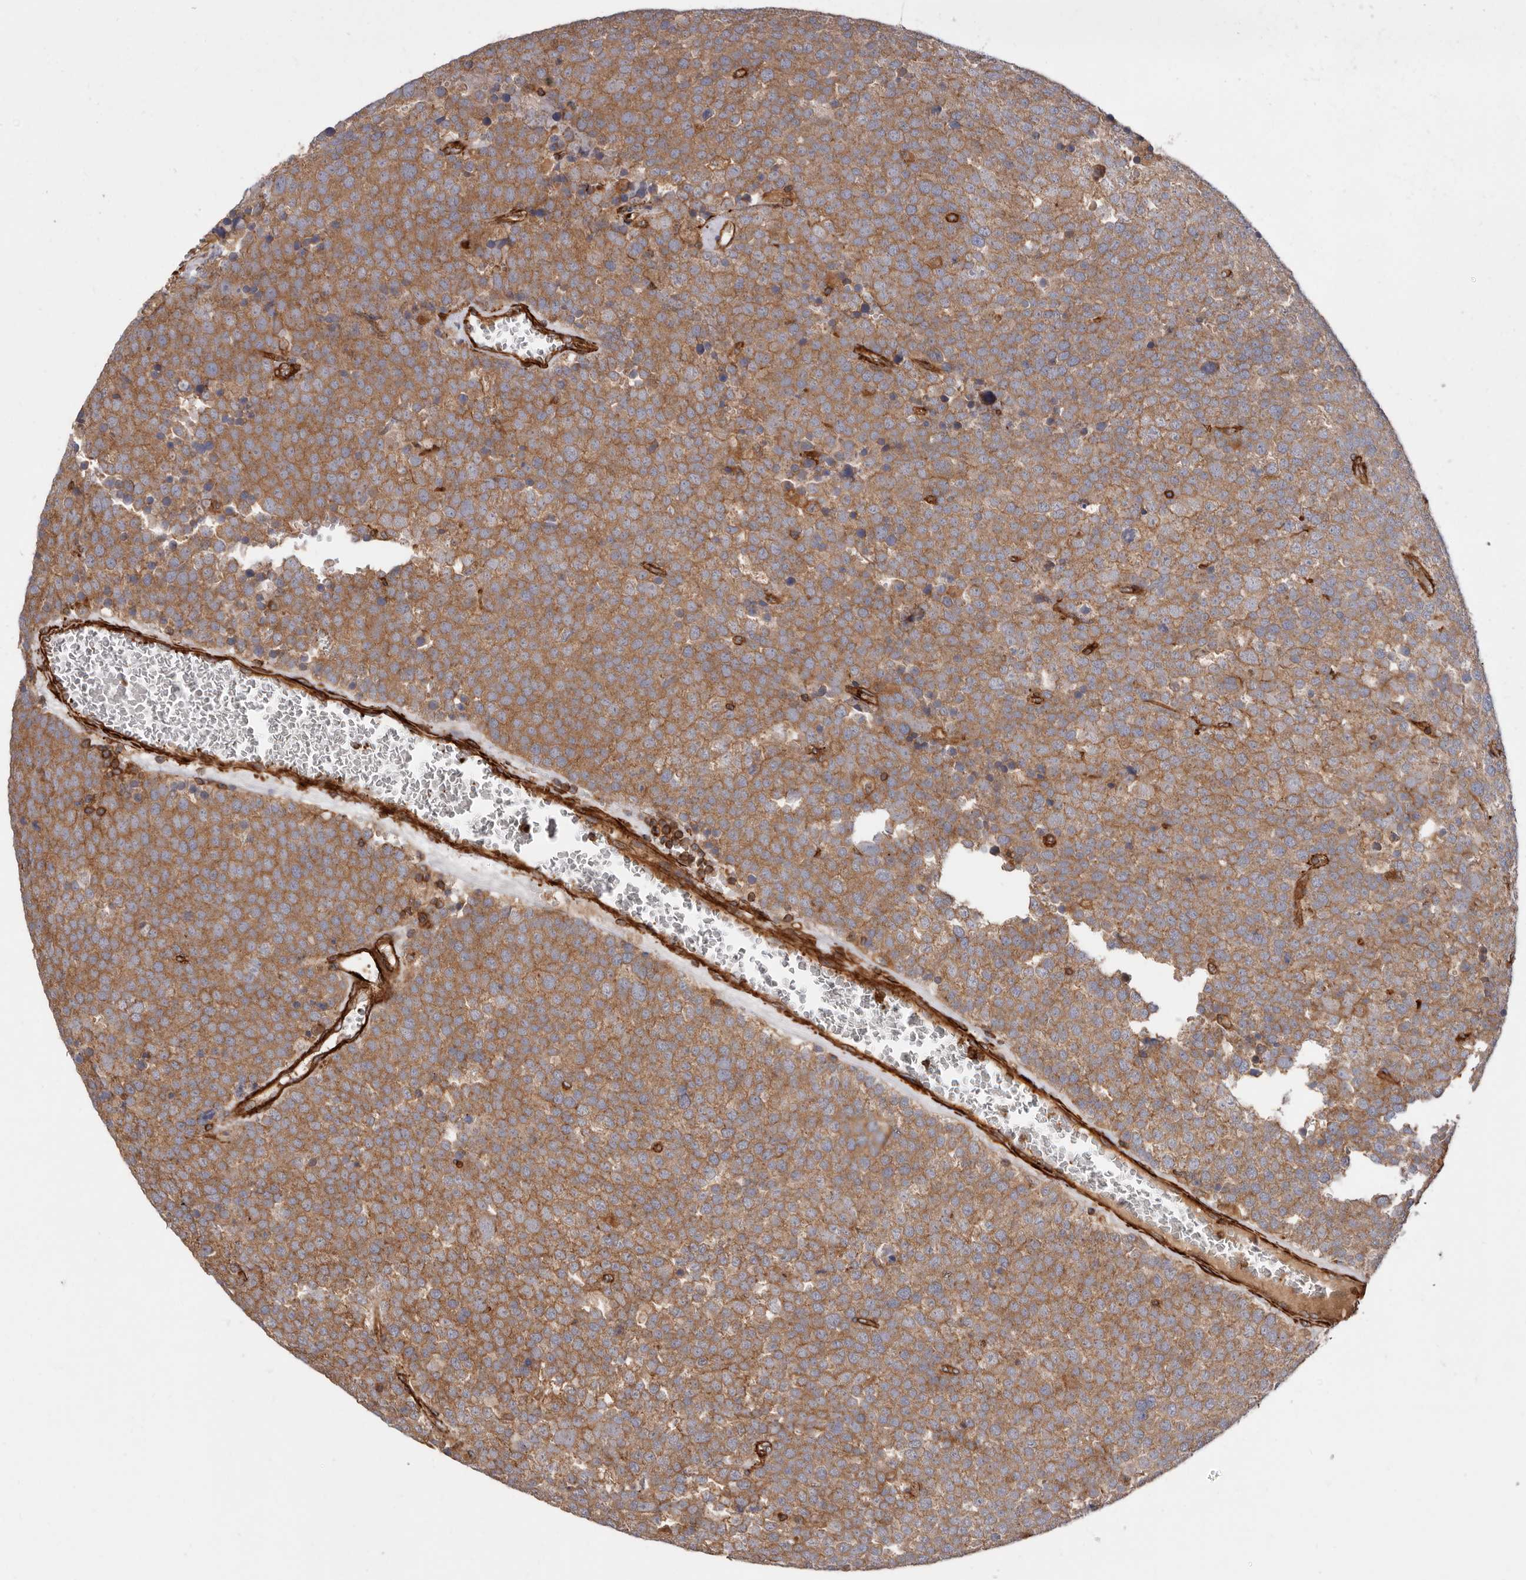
{"staining": {"intensity": "moderate", "quantity": ">75%", "location": "cytoplasmic/membranous"}, "tissue": "testis cancer", "cell_type": "Tumor cells", "image_type": "cancer", "snomed": [{"axis": "morphology", "description": "Seminoma, NOS"}, {"axis": "topography", "description": "Testis"}], "caption": "A medium amount of moderate cytoplasmic/membranous expression is seen in approximately >75% of tumor cells in testis cancer tissue. (IHC, brightfield microscopy, high magnification).", "gene": "TMC7", "patient": {"sex": "male", "age": 71}}